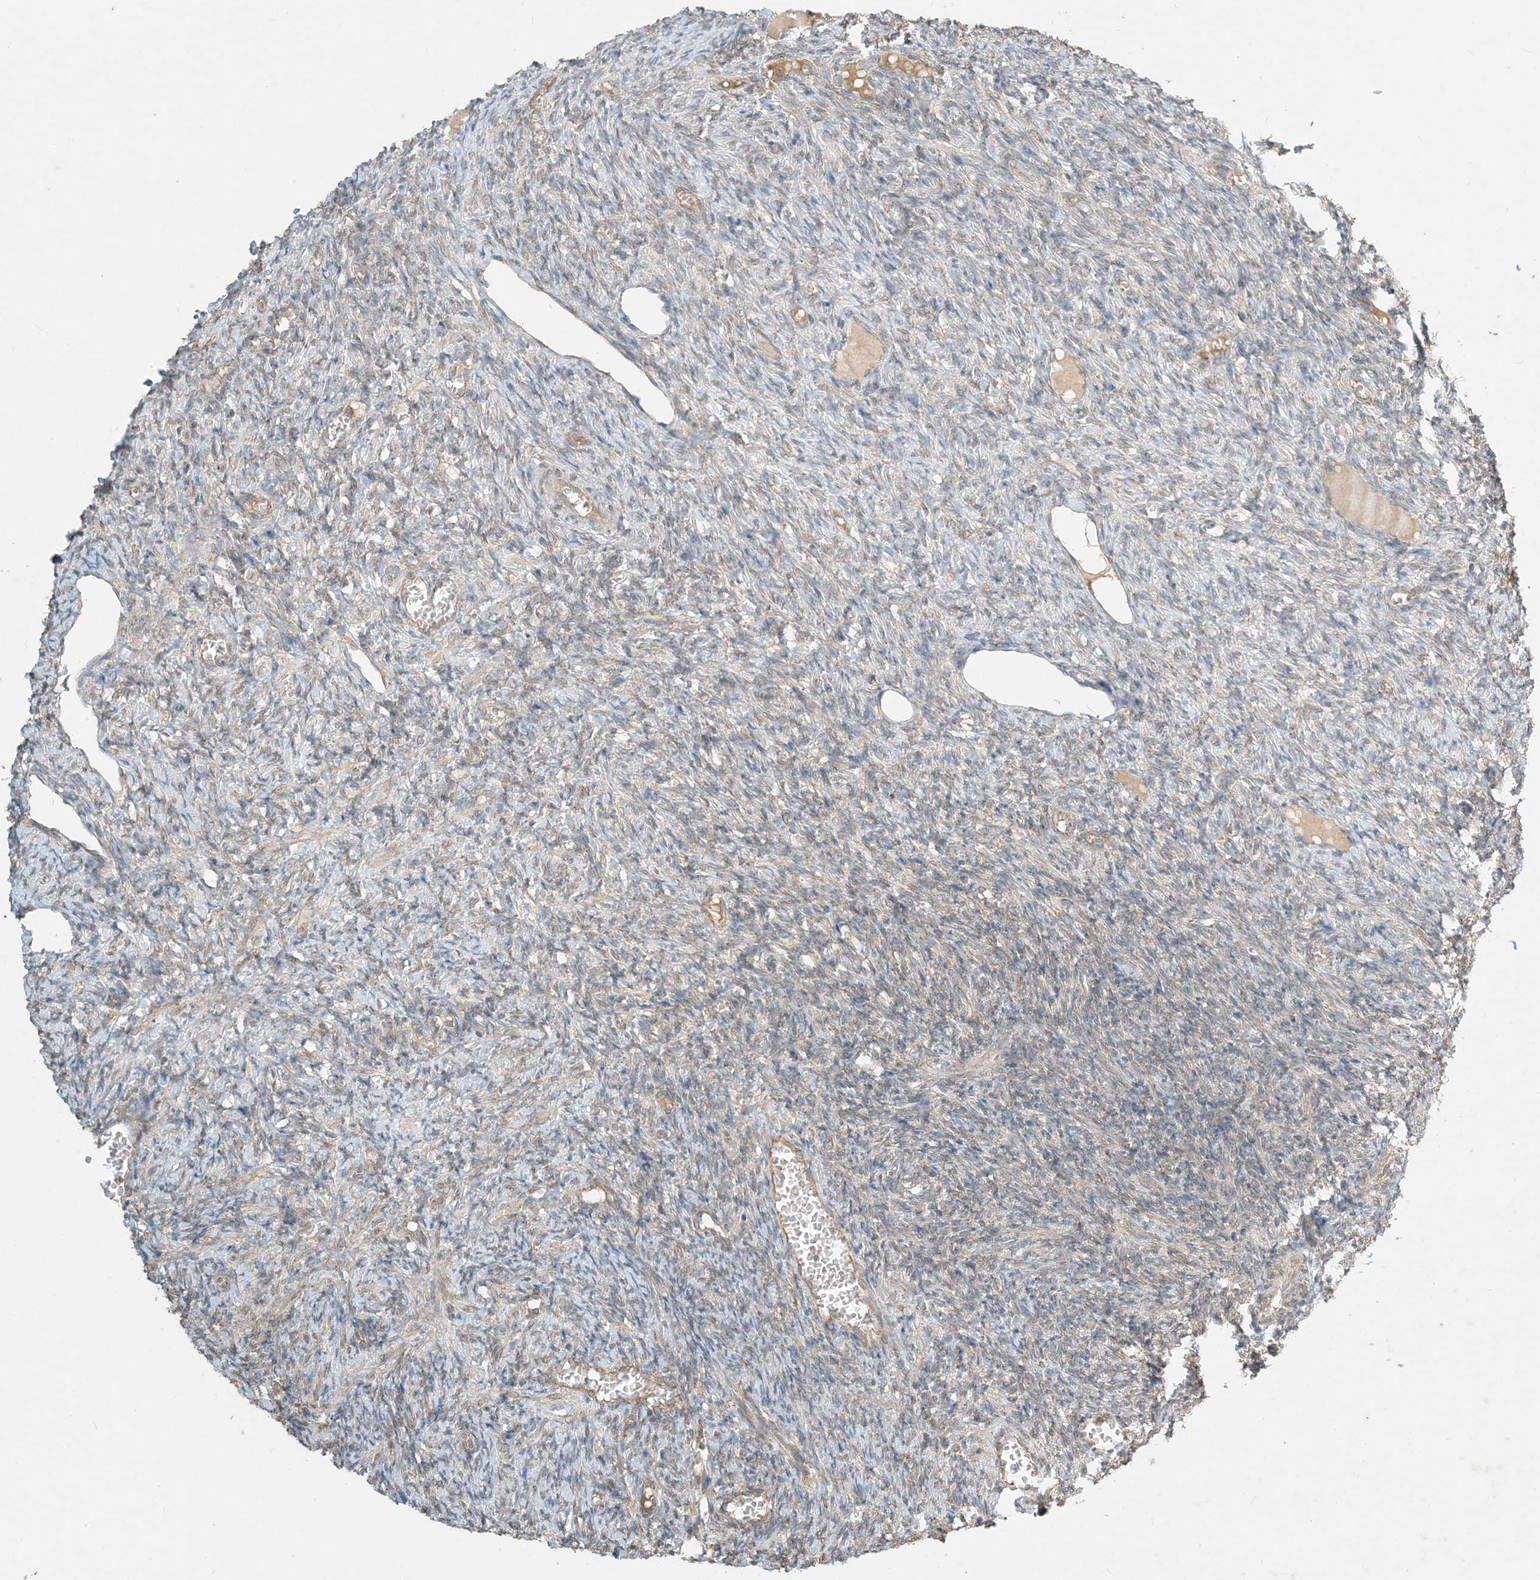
{"staining": {"intensity": "moderate", "quantity": "25%-75%", "location": "cytoplasmic/membranous"}, "tissue": "ovary", "cell_type": "Ovarian stroma cells", "image_type": "normal", "snomed": [{"axis": "morphology", "description": "Normal tissue, NOS"}, {"axis": "topography", "description": "Ovary"}], "caption": "An image showing moderate cytoplasmic/membranous expression in about 25%-75% of ovarian stroma cells in normal ovary, as visualized by brown immunohistochemical staining.", "gene": "MCOLN1", "patient": {"sex": "female", "age": 27}}